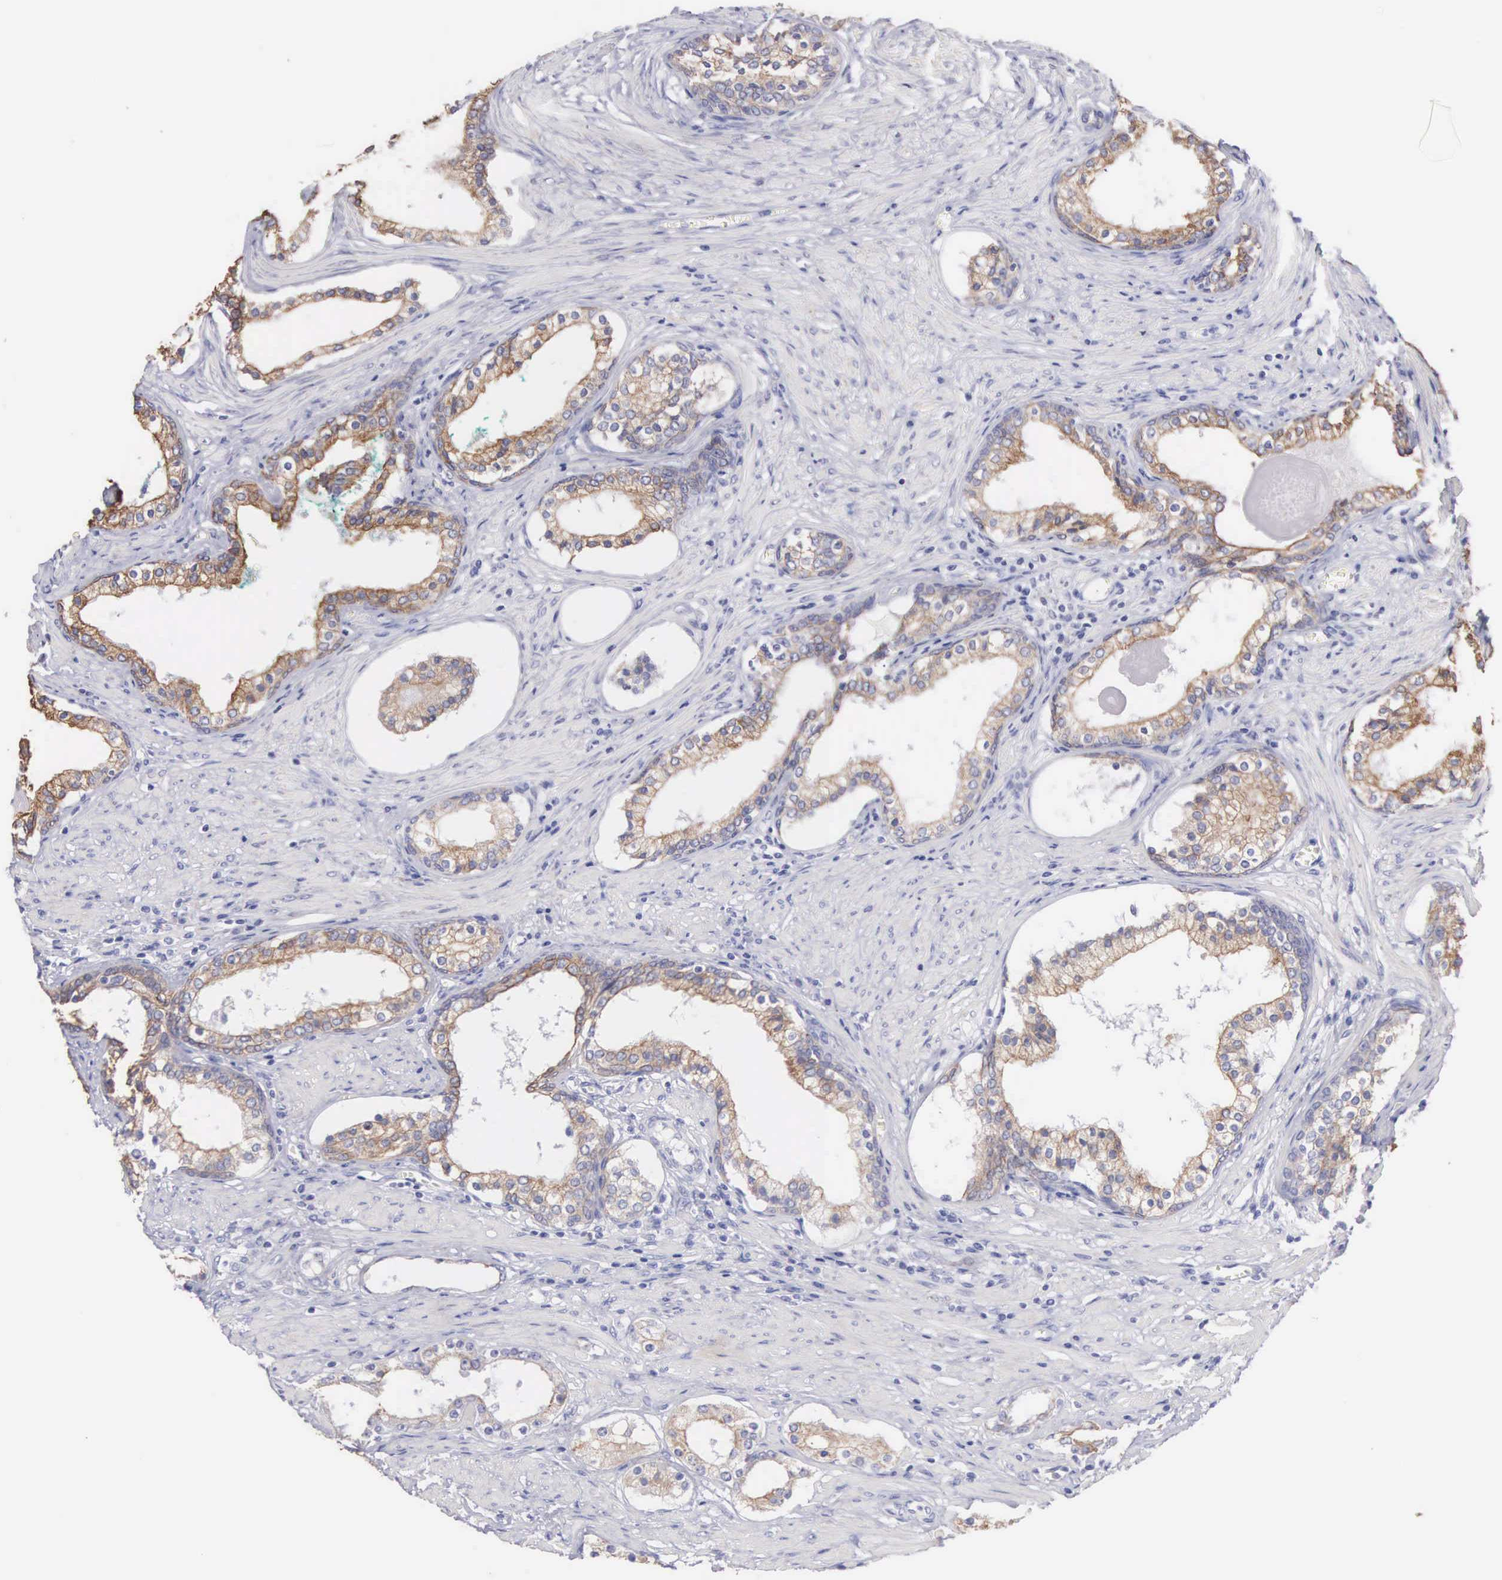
{"staining": {"intensity": "weak", "quantity": "25%-75%", "location": "cytoplasmic/membranous"}, "tissue": "prostate cancer", "cell_type": "Tumor cells", "image_type": "cancer", "snomed": [{"axis": "morphology", "description": "Adenocarcinoma, Medium grade"}, {"axis": "topography", "description": "Prostate"}], "caption": "The micrograph exhibits immunohistochemical staining of adenocarcinoma (medium-grade) (prostate). There is weak cytoplasmic/membranous staining is seen in about 25%-75% of tumor cells. (Stains: DAB (3,3'-diaminobenzidine) in brown, nuclei in blue, Microscopy: brightfield microscopy at high magnification).", "gene": "PIR", "patient": {"sex": "male", "age": 73}}